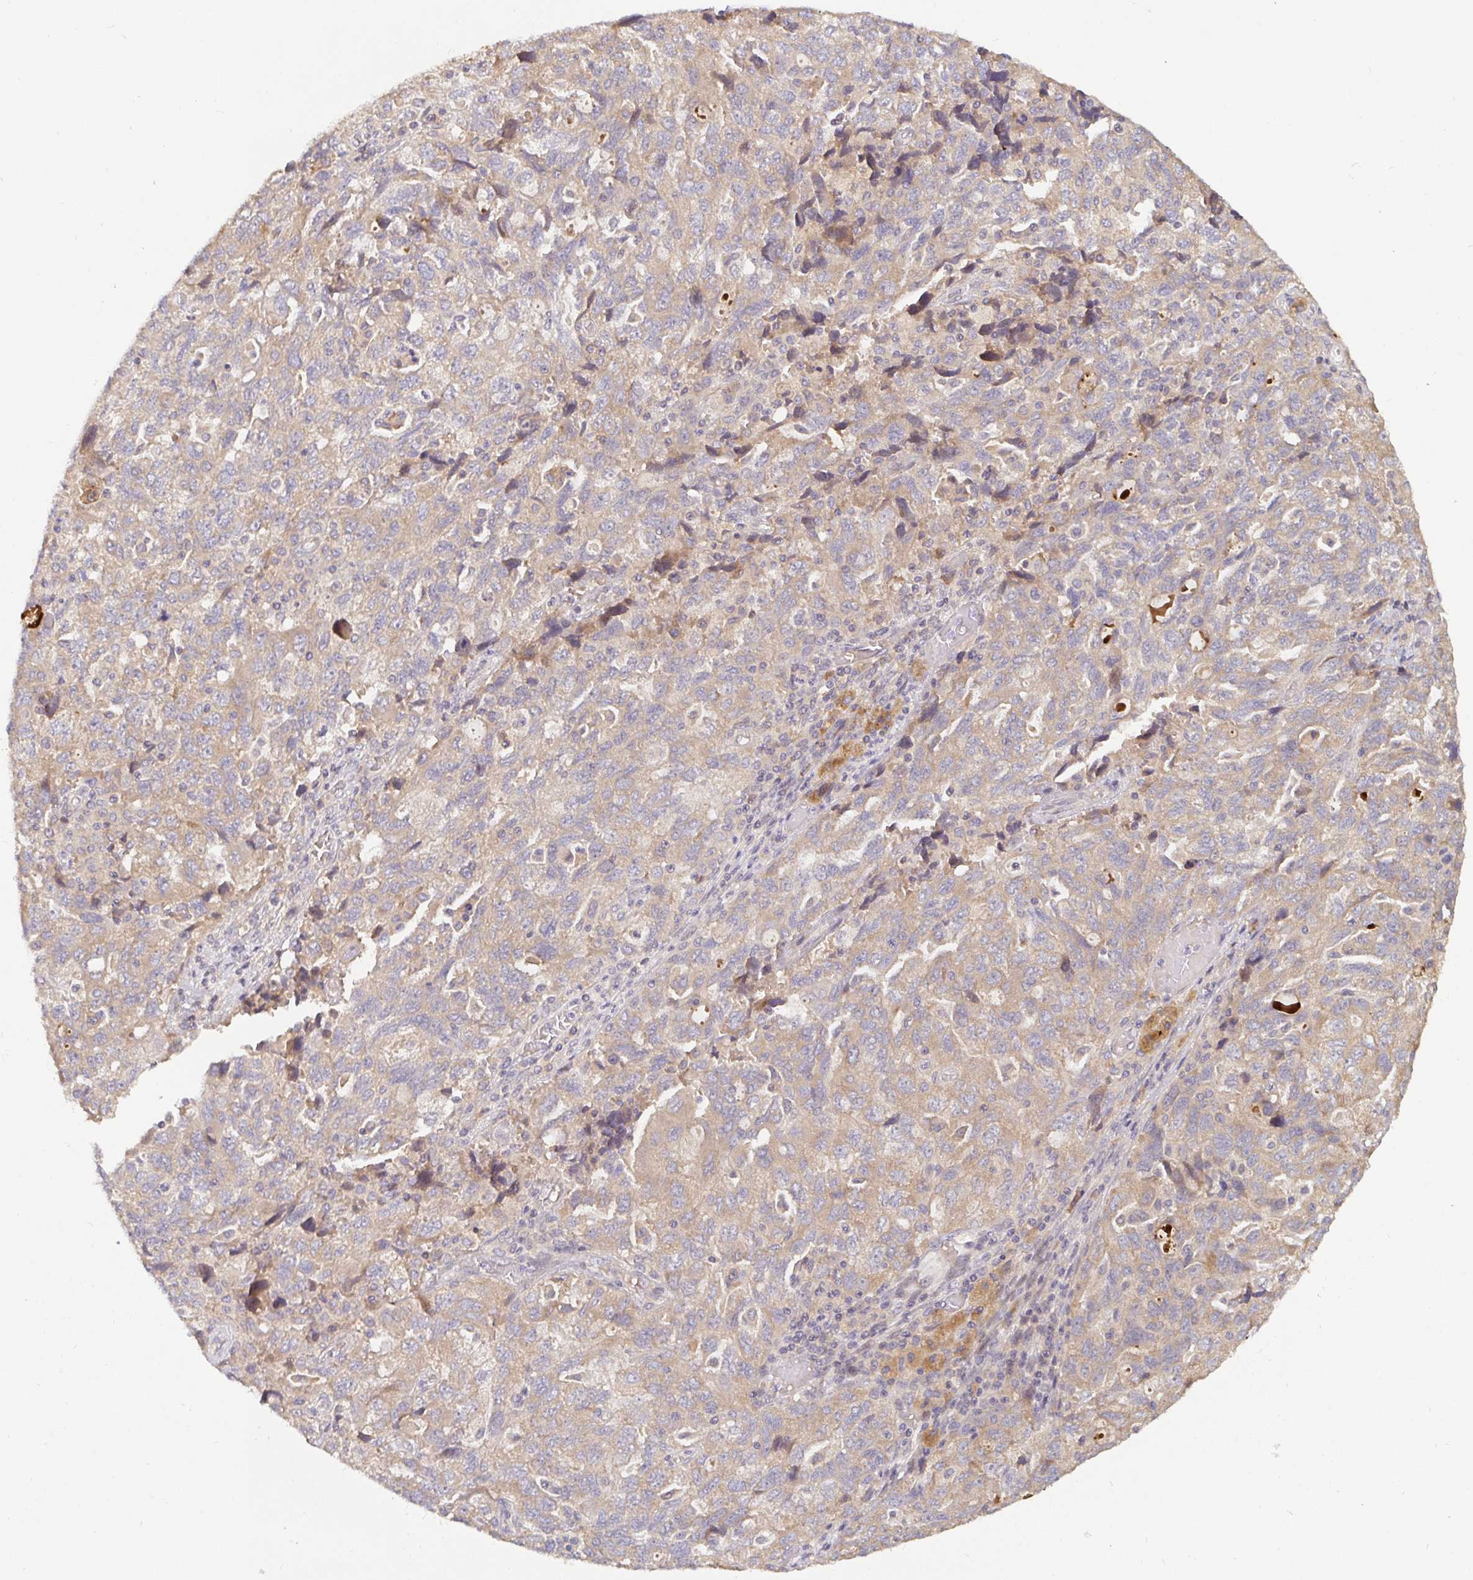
{"staining": {"intensity": "weak", "quantity": ">75%", "location": "cytoplasmic/membranous"}, "tissue": "ovarian cancer", "cell_type": "Tumor cells", "image_type": "cancer", "snomed": [{"axis": "morphology", "description": "Carcinoma, NOS"}, {"axis": "morphology", "description": "Cystadenocarcinoma, serous, NOS"}, {"axis": "topography", "description": "Ovary"}], "caption": "IHC micrograph of neoplastic tissue: ovarian serous cystadenocarcinoma stained using IHC exhibits low levels of weak protein expression localized specifically in the cytoplasmic/membranous of tumor cells, appearing as a cytoplasmic/membranous brown color.", "gene": "LARP1", "patient": {"sex": "female", "age": 69}}